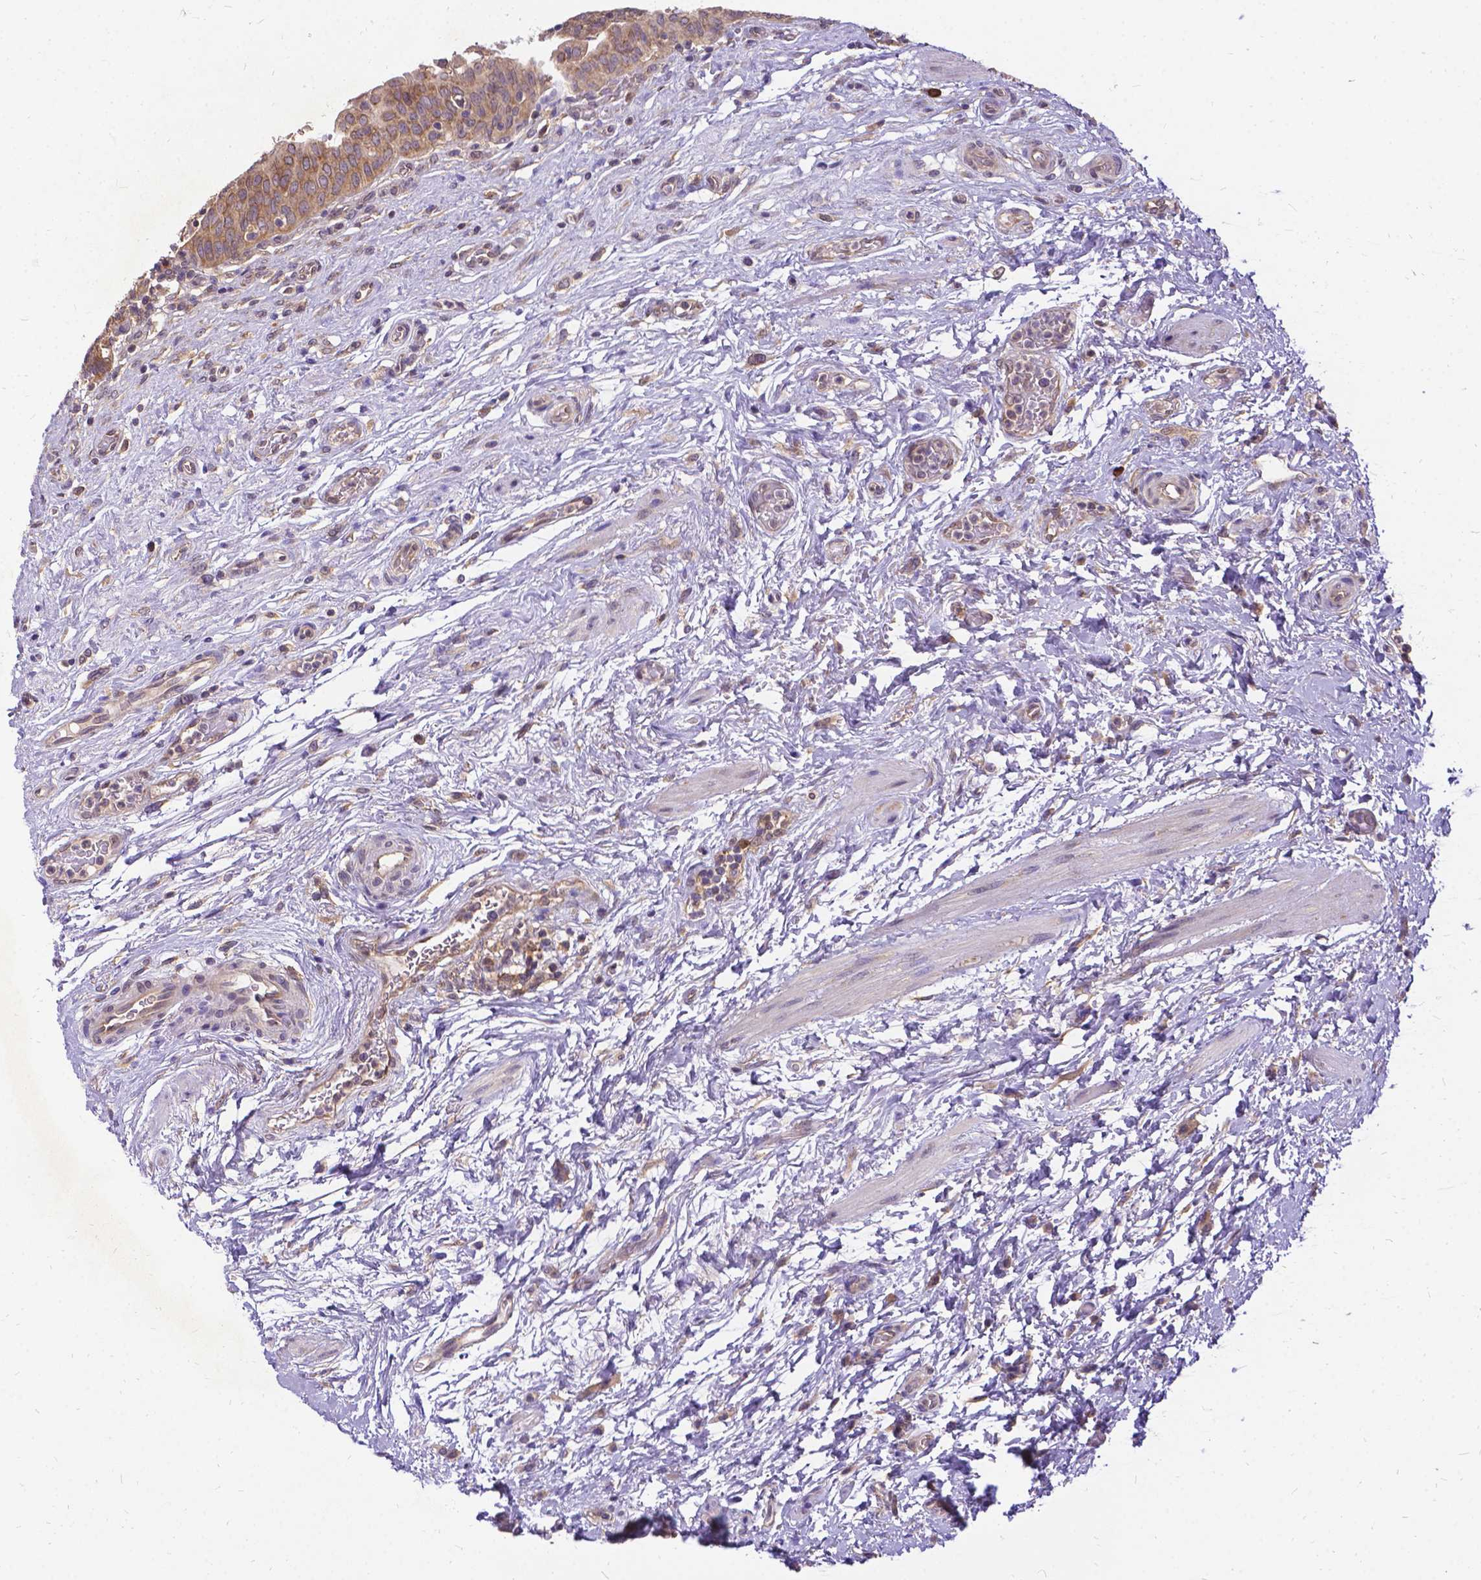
{"staining": {"intensity": "moderate", "quantity": ">75%", "location": "cytoplasmic/membranous"}, "tissue": "urinary bladder", "cell_type": "Urothelial cells", "image_type": "normal", "snomed": [{"axis": "morphology", "description": "Normal tissue, NOS"}, {"axis": "topography", "description": "Urinary bladder"}], "caption": "Protein staining of normal urinary bladder reveals moderate cytoplasmic/membranous expression in about >75% of urothelial cells.", "gene": "DENND6A", "patient": {"sex": "male", "age": 69}}